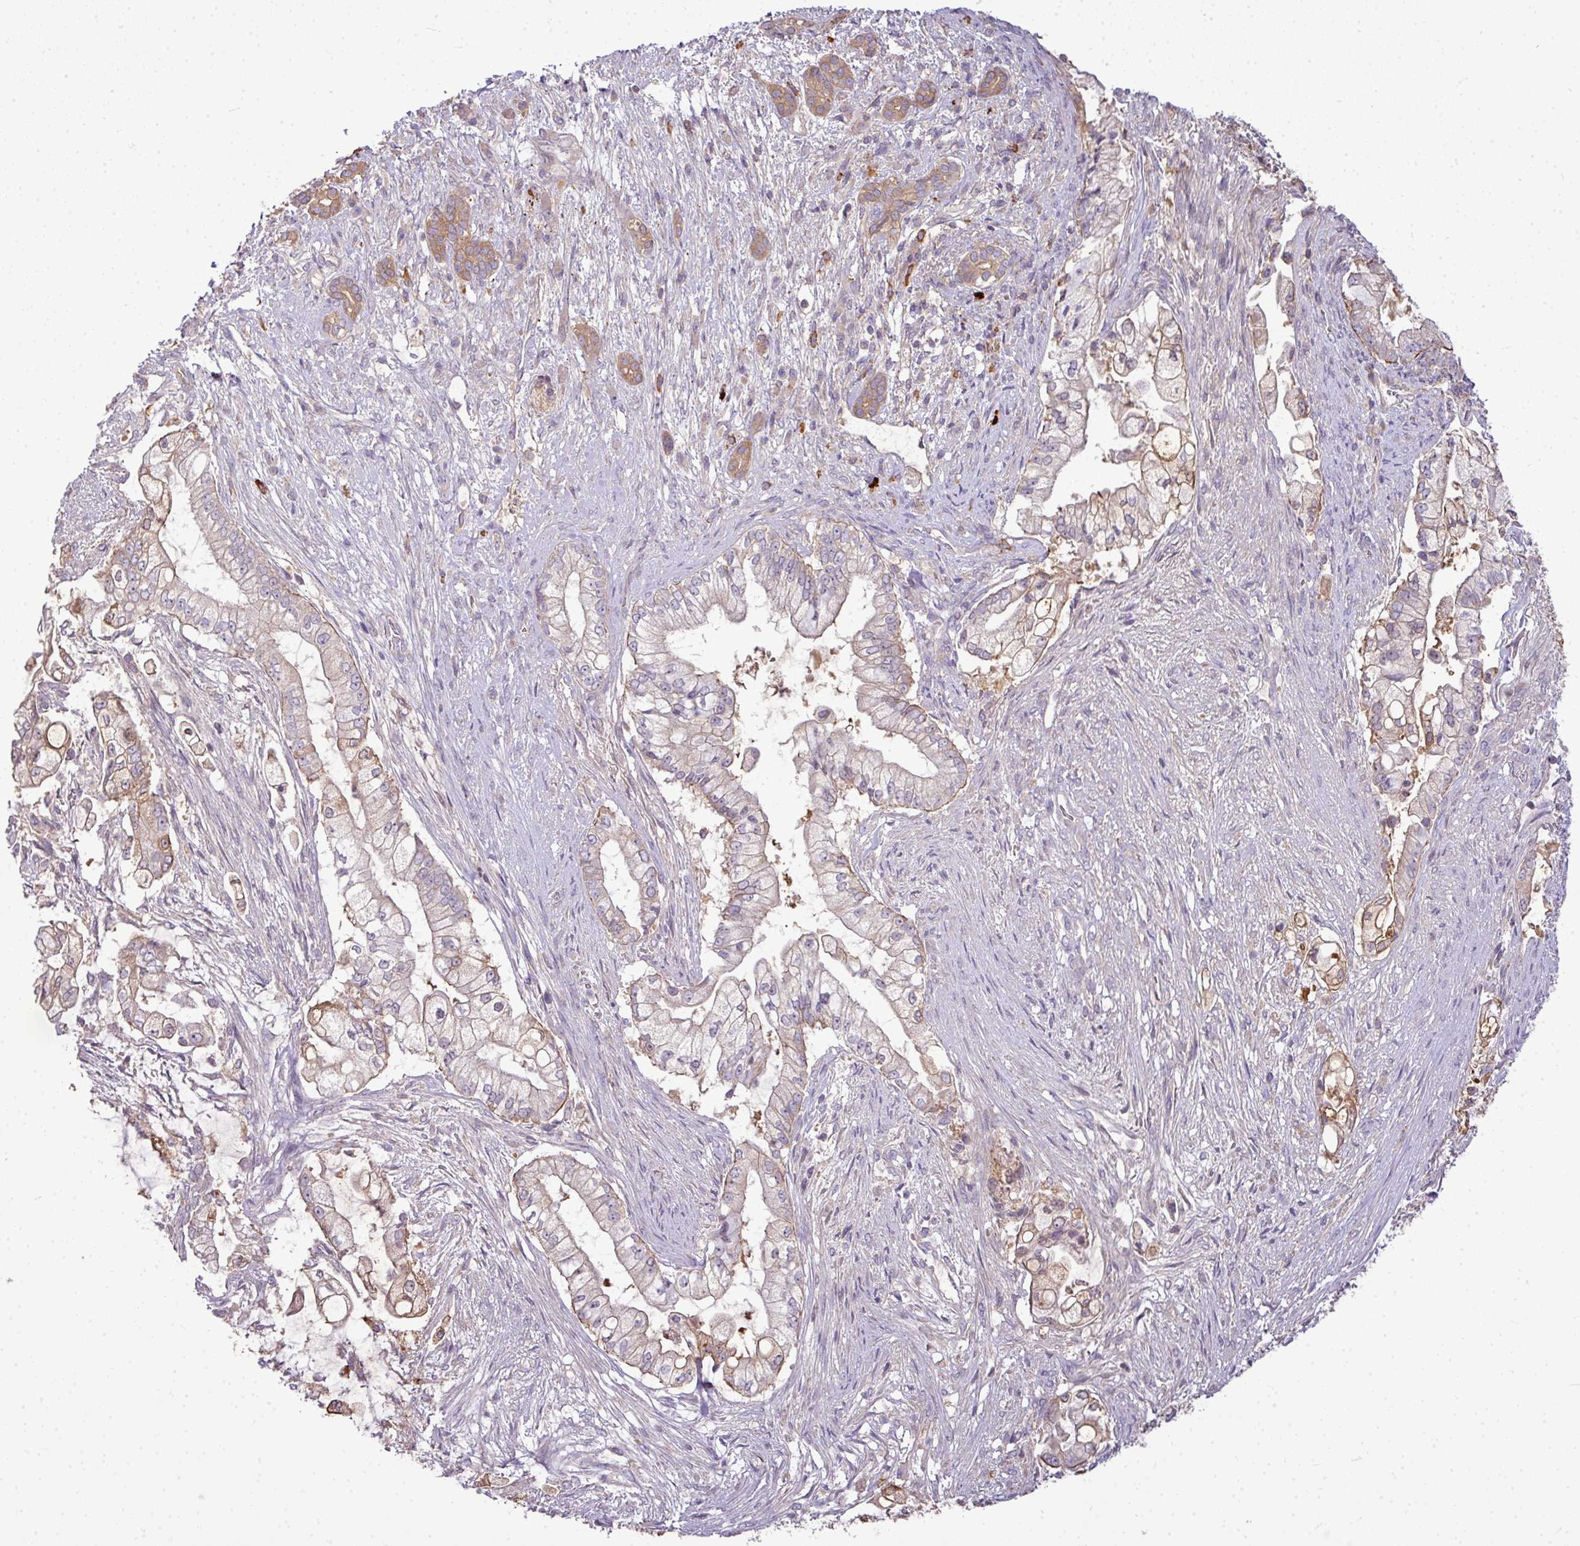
{"staining": {"intensity": "weak", "quantity": "25%-75%", "location": "cytoplasmic/membranous"}, "tissue": "pancreatic cancer", "cell_type": "Tumor cells", "image_type": "cancer", "snomed": [{"axis": "morphology", "description": "Adenocarcinoma, NOS"}, {"axis": "topography", "description": "Pancreas"}], "caption": "Immunohistochemistry histopathology image of pancreatic adenocarcinoma stained for a protein (brown), which demonstrates low levels of weak cytoplasmic/membranous expression in about 25%-75% of tumor cells.", "gene": "STAT5A", "patient": {"sex": "female", "age": 69}}